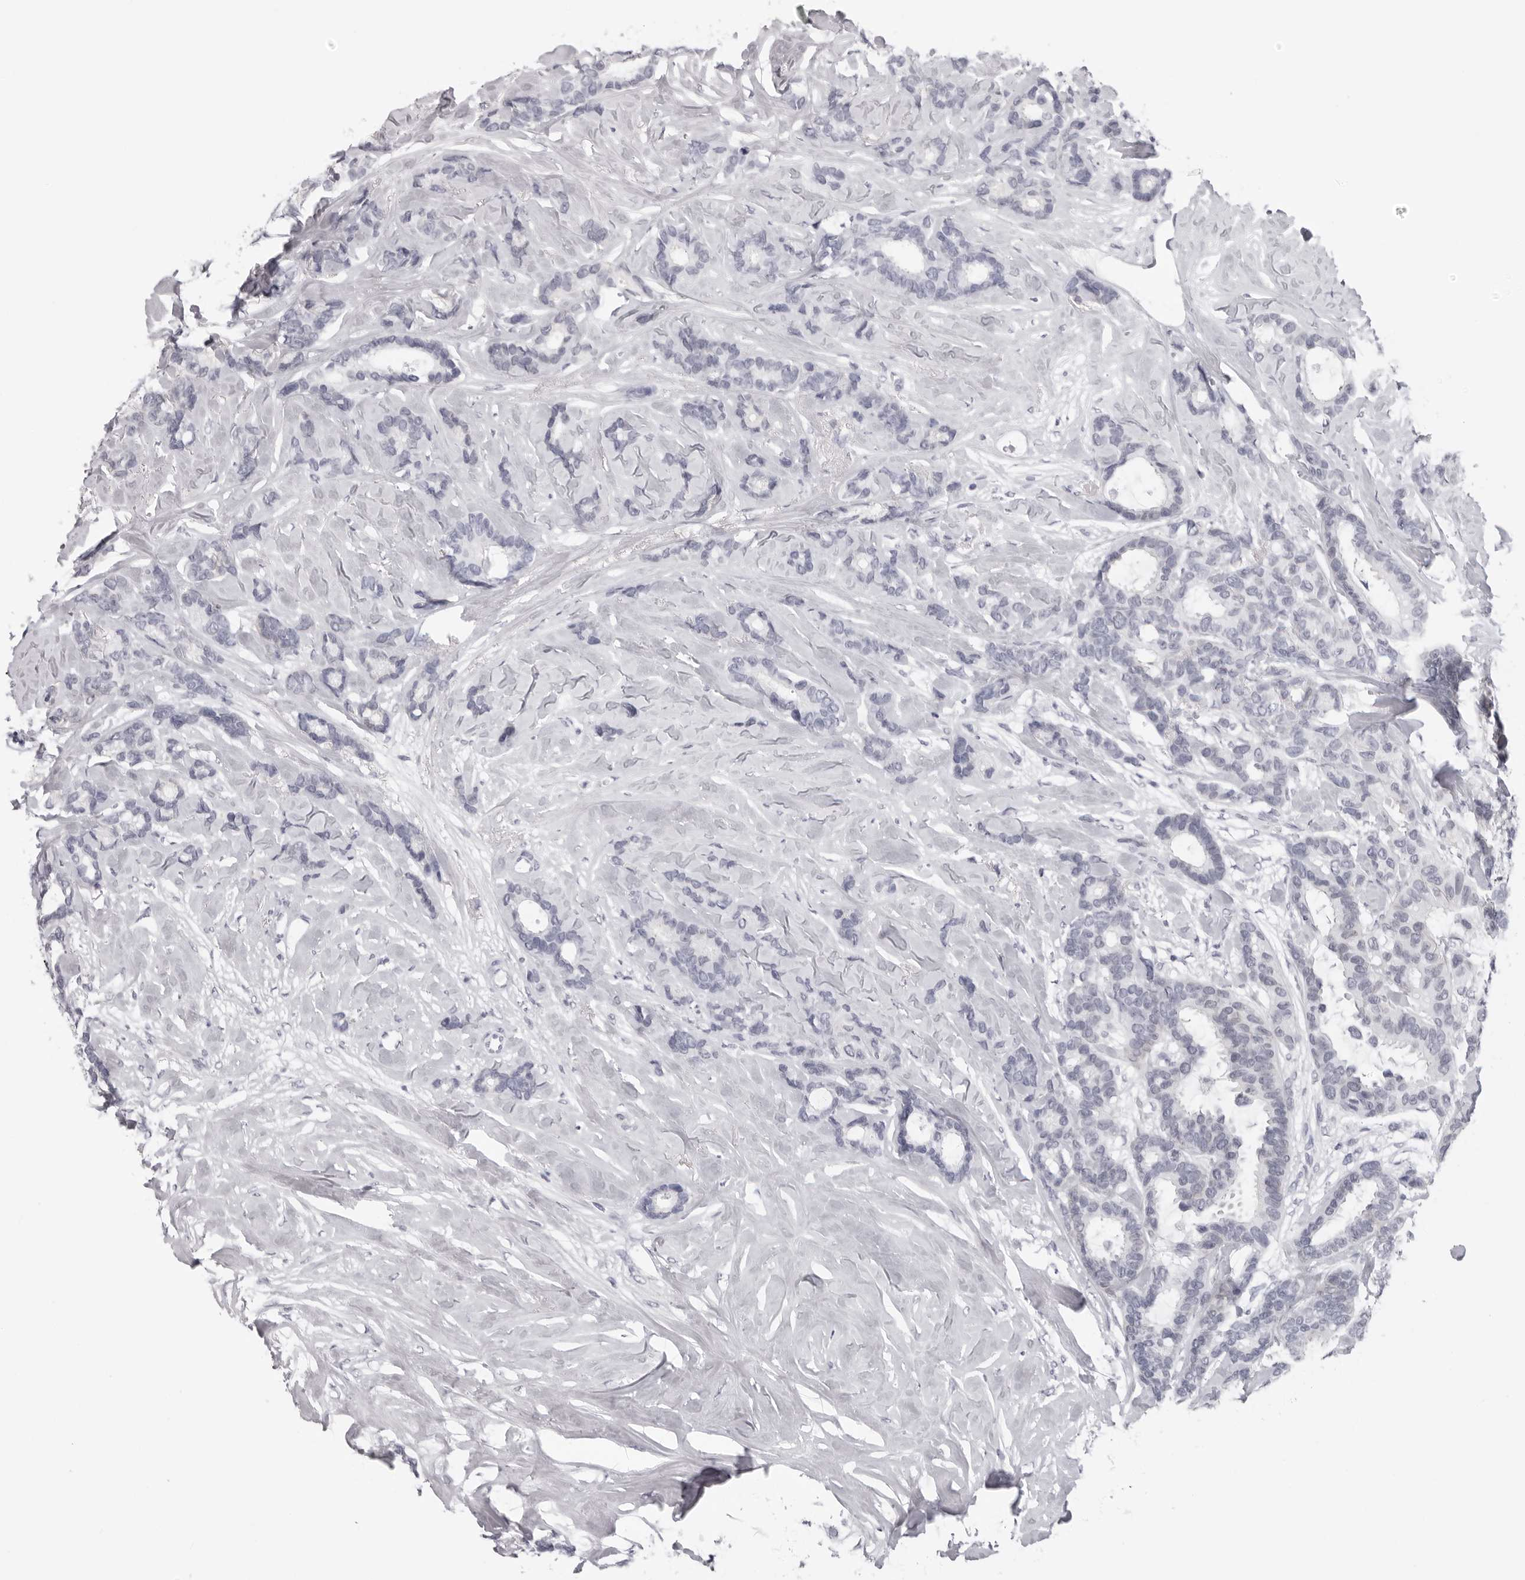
{"staining": {"intensity": "negative", "quantity": "none", "location": "none"}, "tissue": "breast cancer", "cell_type": "Tumor cells", "image_type": "cancer", "snomed": [{"axis": "morphology", "description": "Duct carcinoma"}, {"axis": "topography", "description": "Breast"}], "caption": "Immunohistochemistry of human breast cancer shows no staining in tumor cells.", "gene": "DNALI1", "patient": {"sex": "female", "age": 87}}